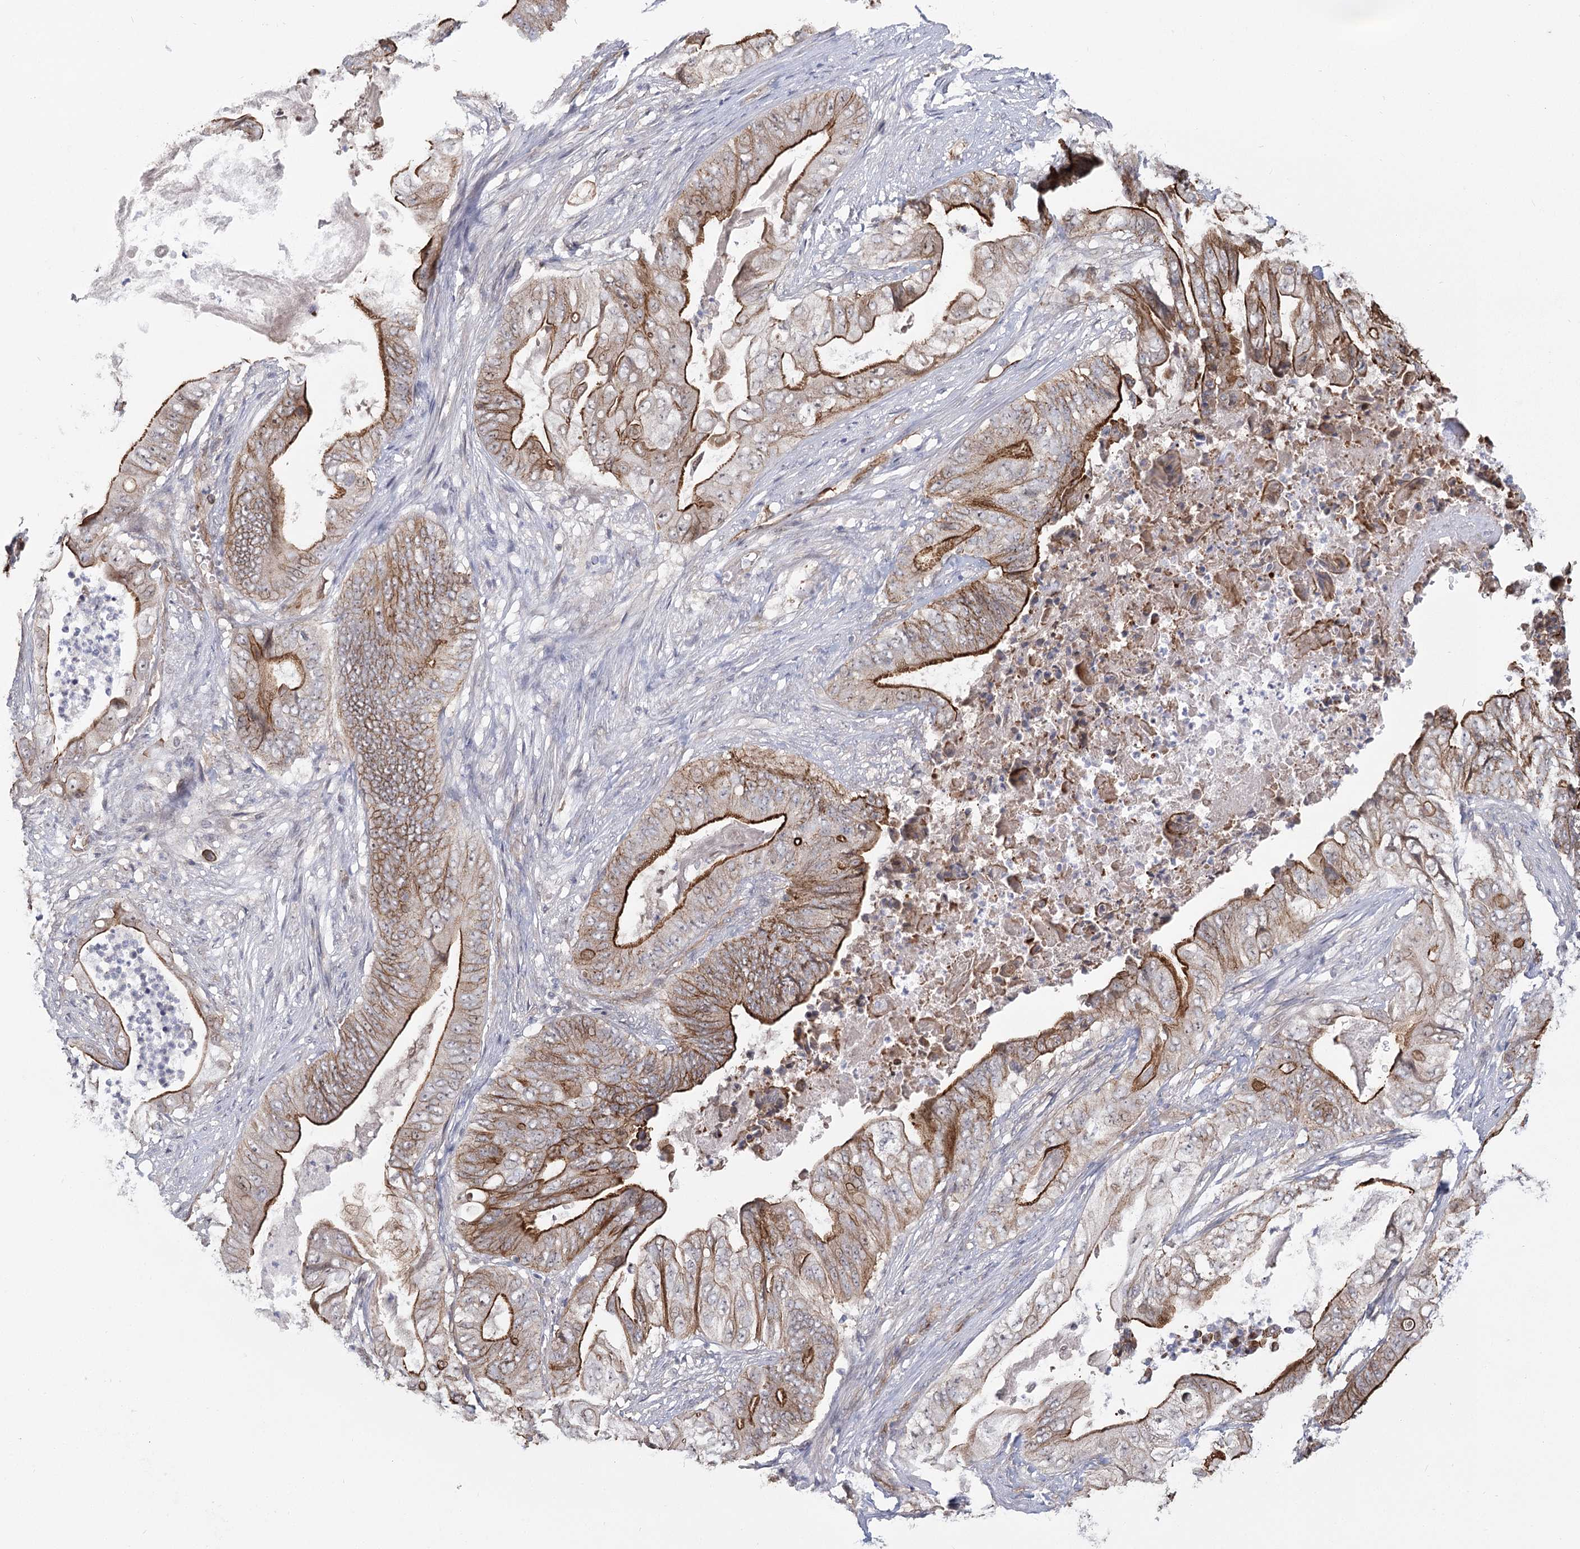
{"staining": {"intensity": "moderate", "quantity": ">75%", "location": "cytoplasmic/membranous"}, "tissue": "stomach cancer", "cell_type": "Tumor cells", "image_type": "cancer", "snomed": [{"axis": "morphology", "description": "Adenocarcinoma, NOS"}, {"axis": "topography", "description": "Stomach"}], "caption": "A brown stain labels moderate cytoplasmic/membranous staining of a protein in human adenocarcinoma (stomach) tumor cells.", "gene": "RPP14", "patient": {"sex": "female", "age": 73}}